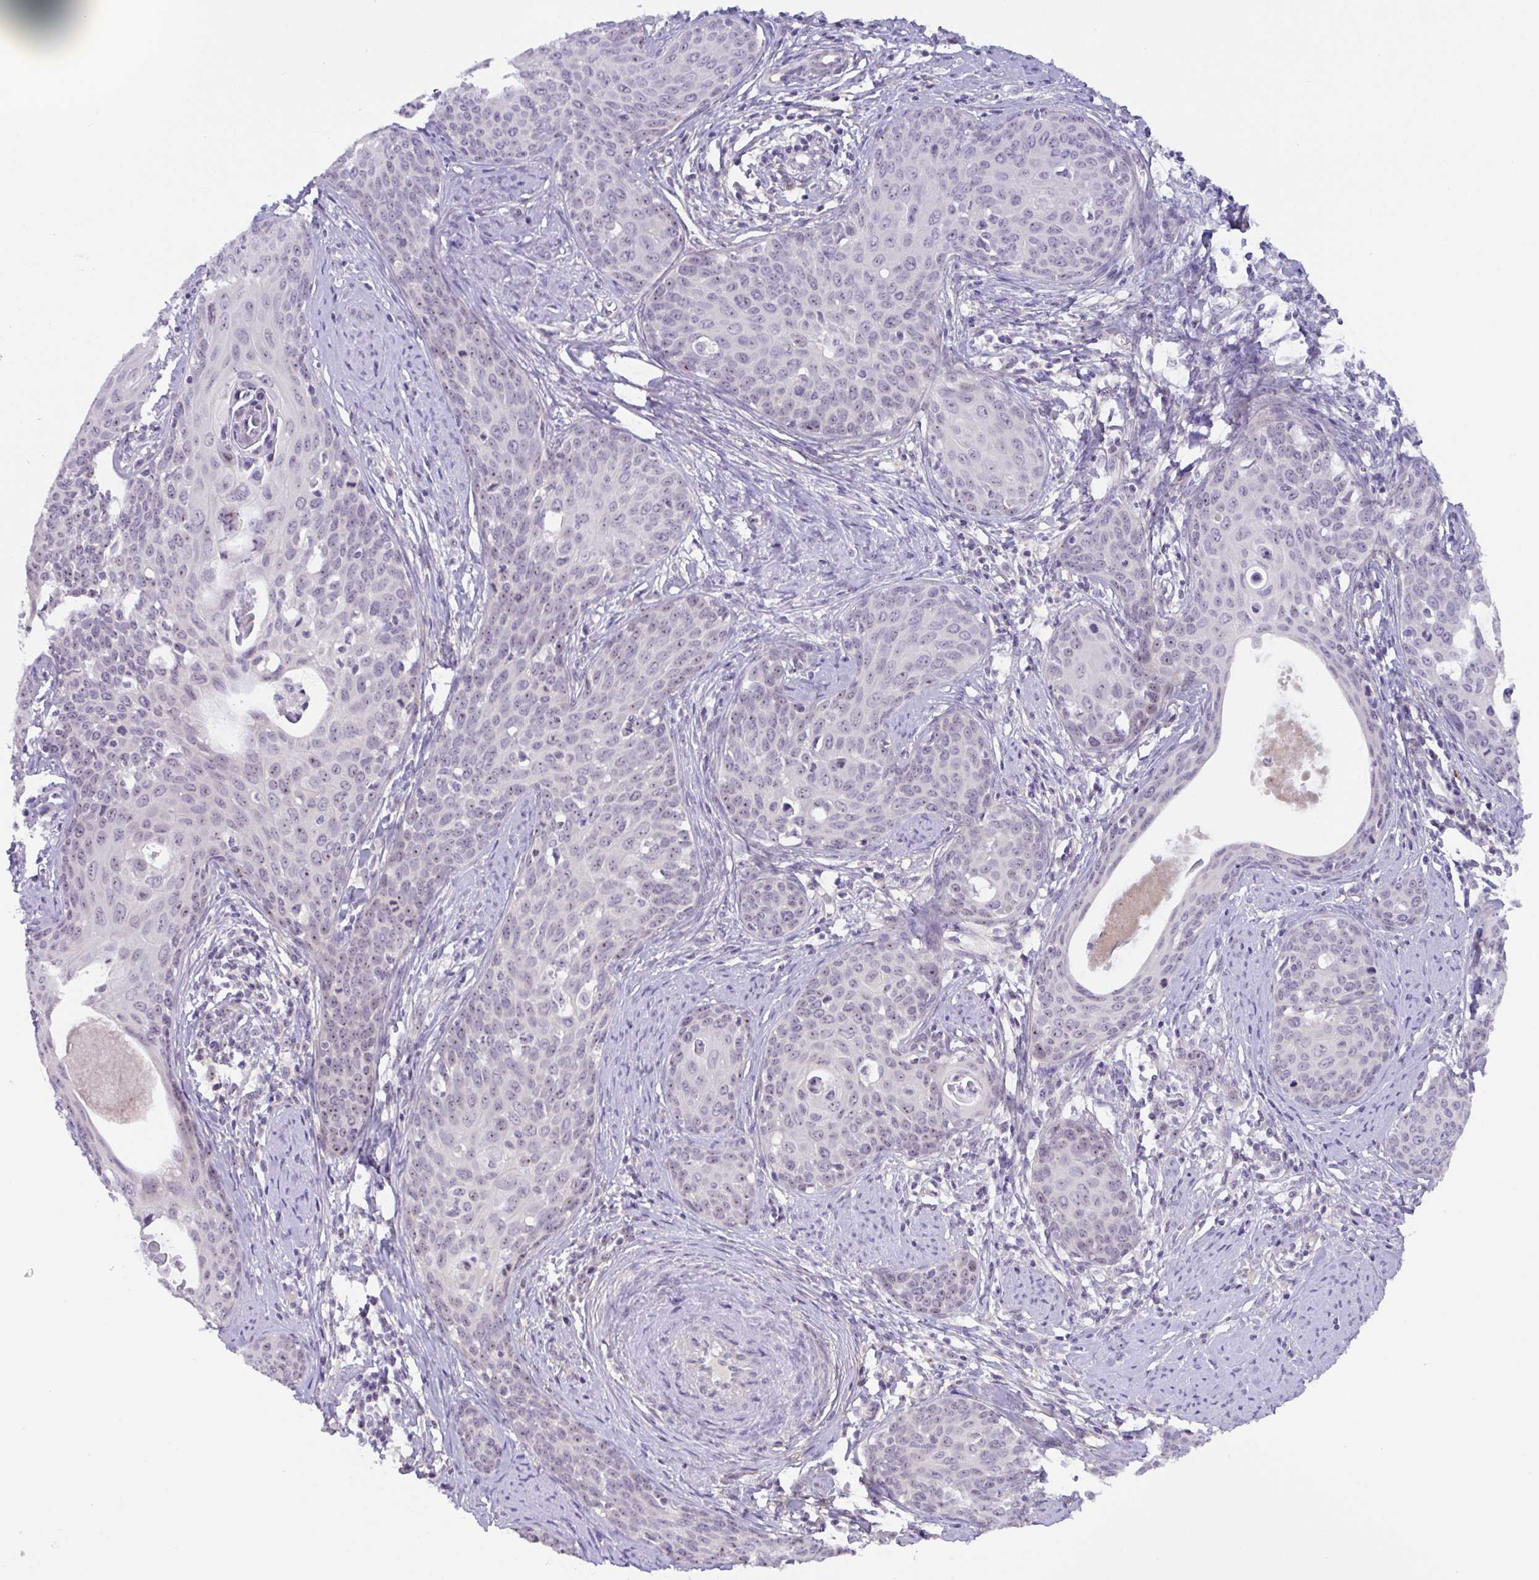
{"staining": {"intensity": "negative", "quantity": "none", "location": "none"}, "tissue": "cervical cancer", "cell_type": "Tumor cells", "image_type": "cancer", "snomed": [{"axis": "morphology", "description": "Squamous cell carcinoma, NOS"}, {"axis": "topography", "description": "Cervix"}], "caption": "An IHC image of cervical cancer is shown. There is no staining in tumor cells of cervical cancer. (Stains: DAB immunohistochemistry with hematoxylin counter stain, Microscopy: brightfield microscopy at high magnification).", "gene": "MXRA8", "patient": {"sex": "female", "age": 46}}